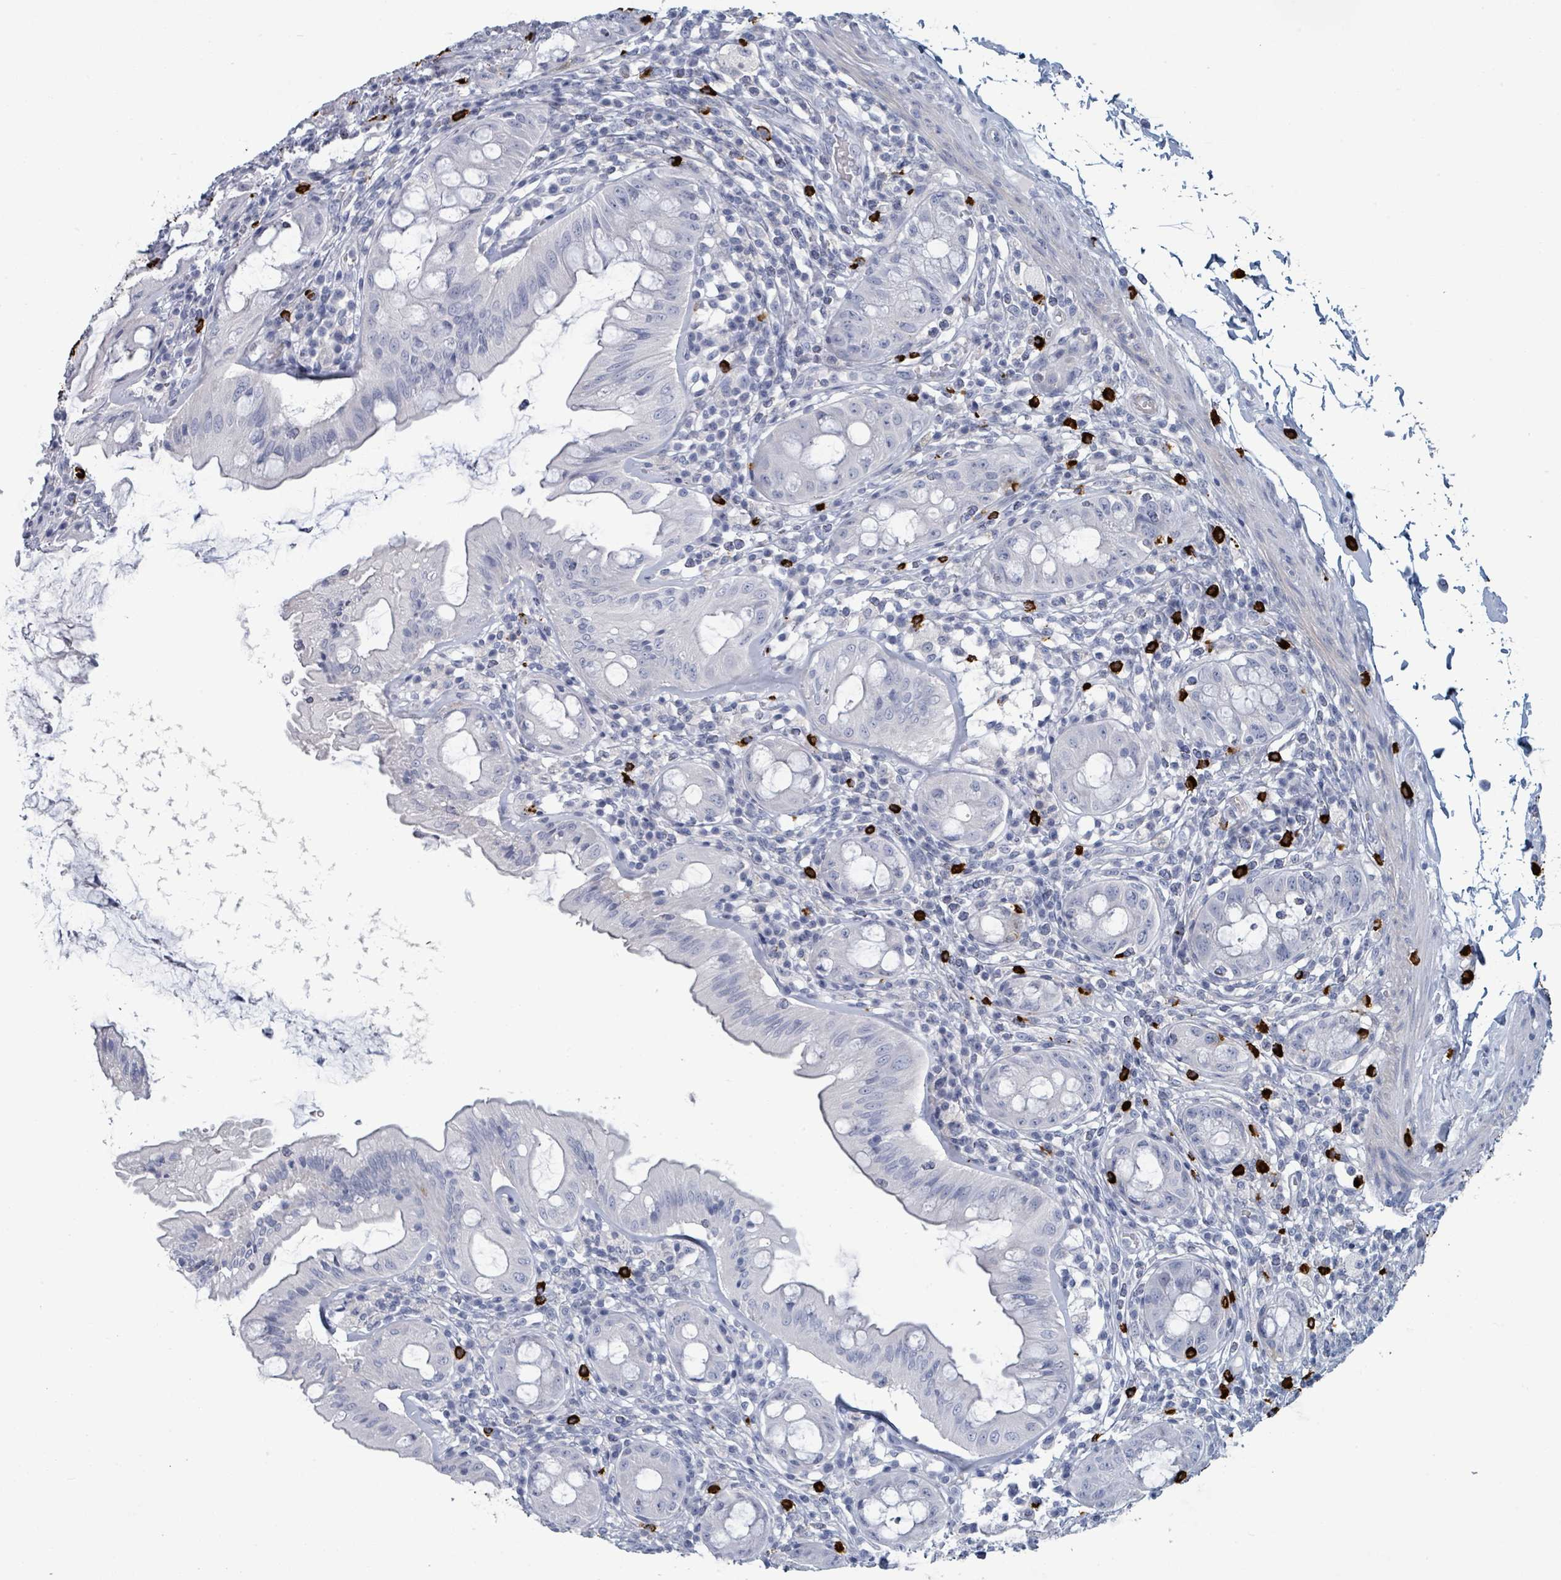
{"staining": {"intensity": "negative", "quantity": "none", "location": "none"}, "tissue": "rectum", "cell_type": "Glandular cells", "image_type": "normal", "snomed": [{"axis": "morphology", "description": "Normal tissue, NOS"}, {"axis": "topography", "description": "Rectum"}], "caption": "Micrograph shows no protein positivity in glandular cells of normal rectum.", "gene": "VPS13D", "patient": {"sex": "female", "age": 57}}